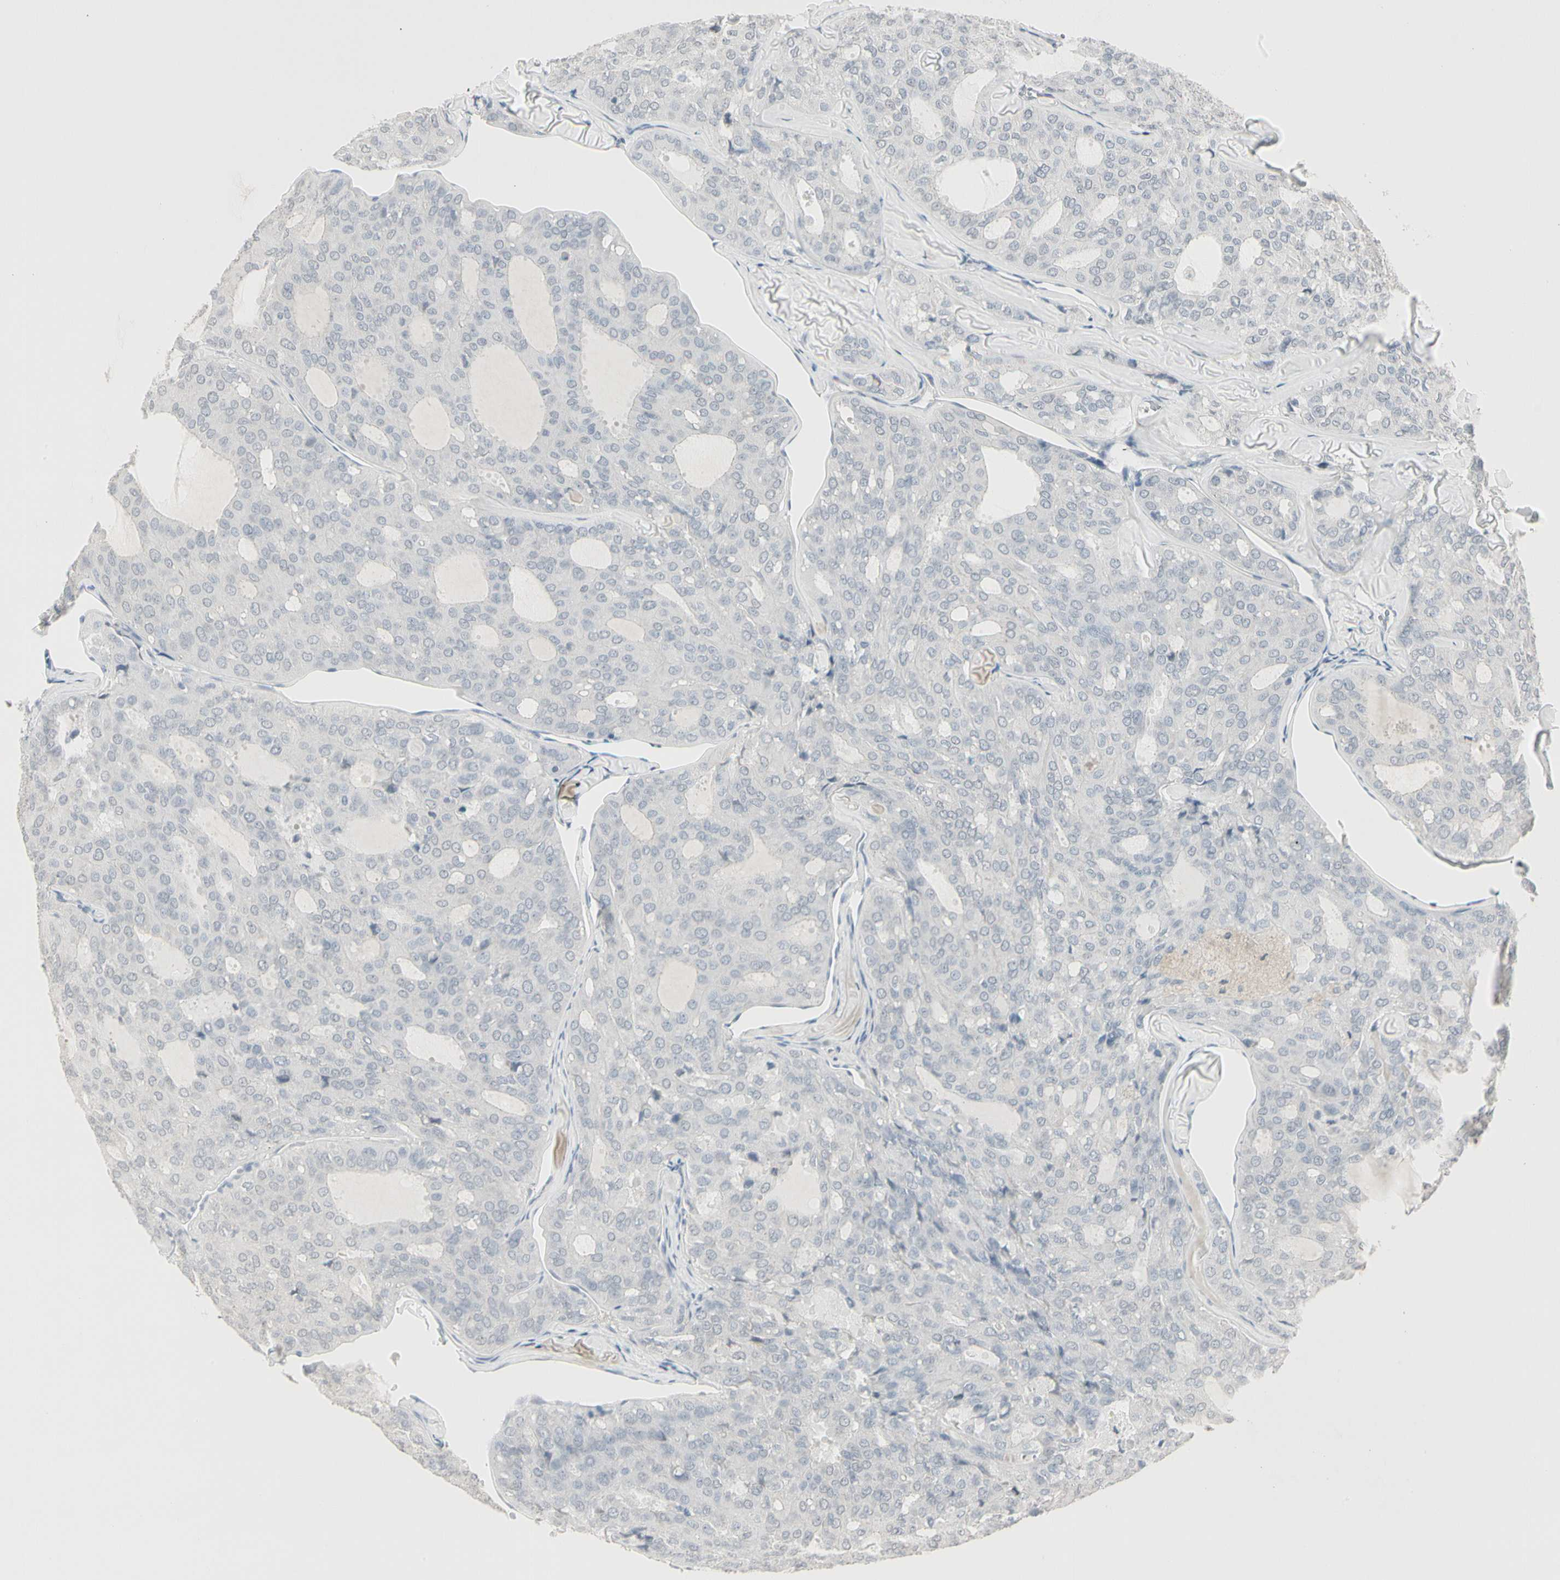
{"staining": {"intensity": "negative", "quantity": "none", "location": "none"}, "tissue": "thyroid cancer", "cell_type": "Tumor cells", "image_type": "cancer", "snomed": [{"axis": "morphology", "description": "Follicular adenoma carcinoma, NOS"}, {"axis": "topography", "description": "Thyroid gland"}], "caption": "The IHC image has no significant expression in tumor cells of thyroid cancer (follicular adenoma carcinoma) tissue.", "gene": "DMPK", "patient": {"sex": "male", "age": 75}}